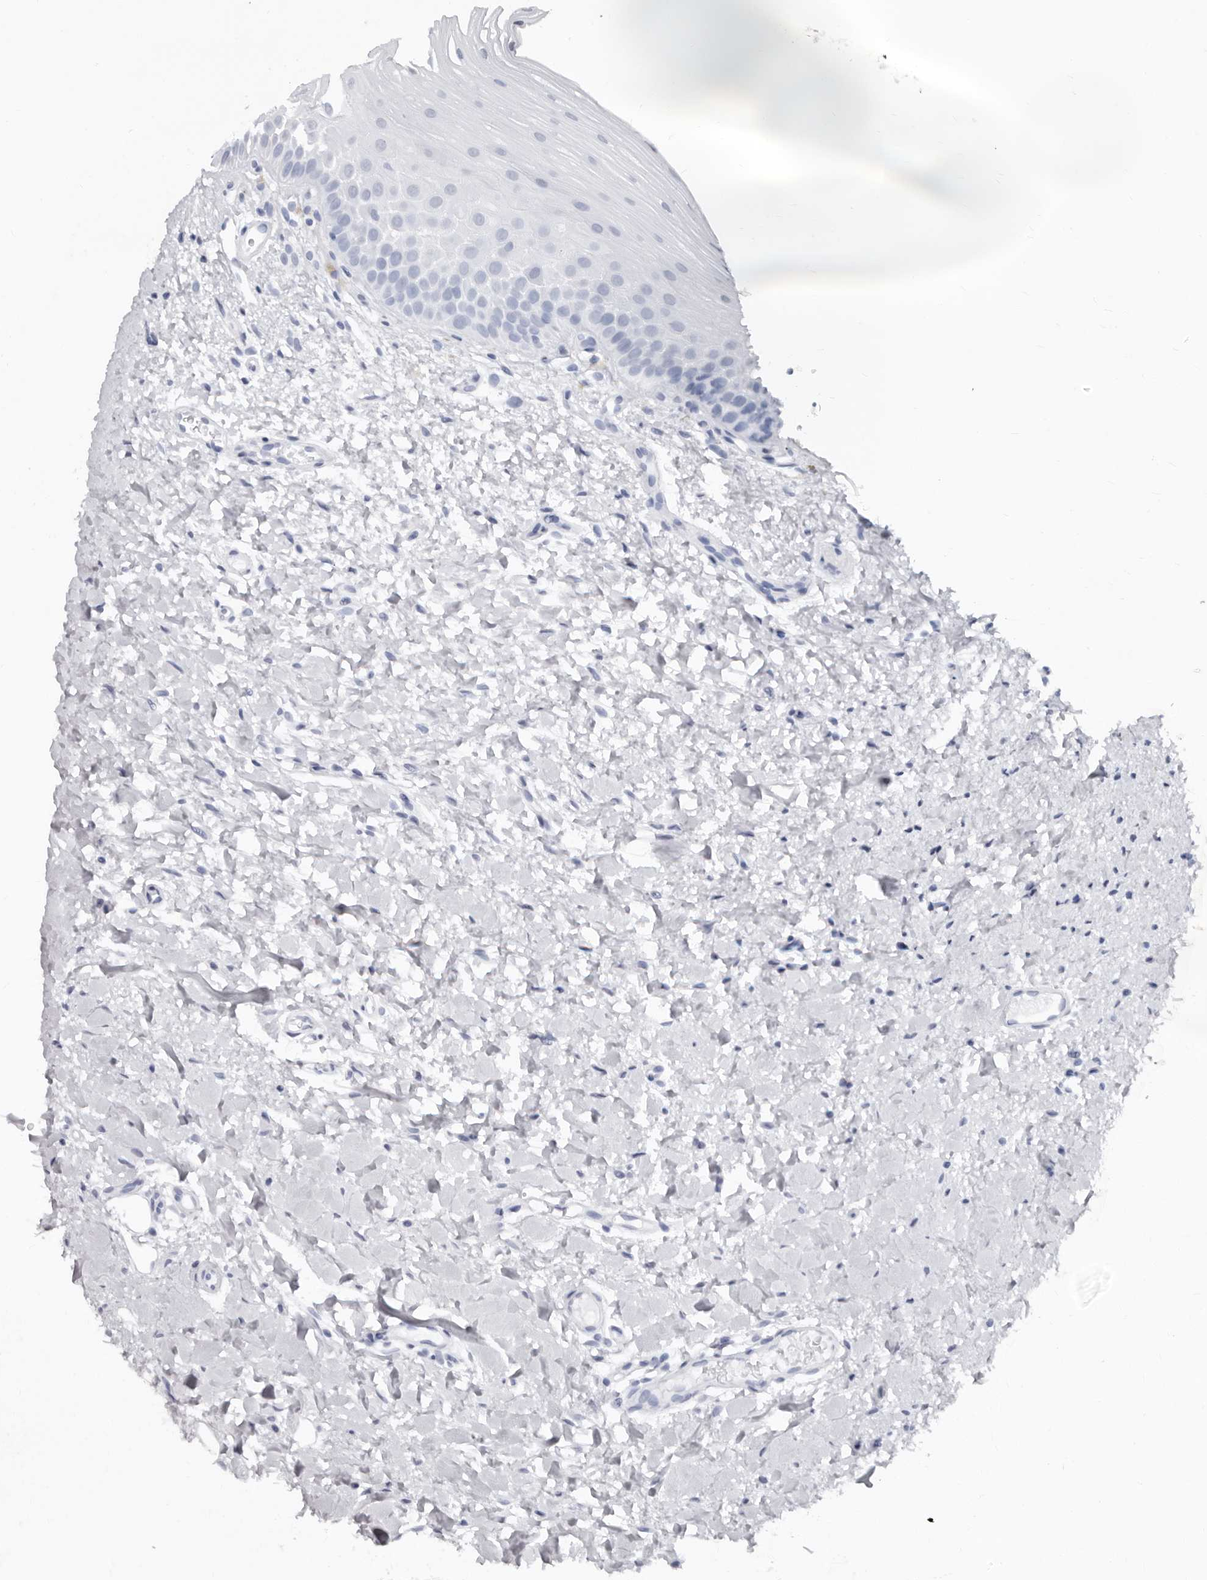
{"staining": {"intensity": "moderate", "quantity": "25%-75%", "location": "nuclear"}, "tissue": "oral mucosa", "cell_type": "Squamous epithelial cells", "image_type": "normal", "snomed": [{"axis": "morphology", "description": "Normal tissue, NOS"}, {"axis": "topography", "description": "Oral tissue"}], "caption": "A photomicrograph of oral mucosa stained for a protein reveals moderate nuclear brown staining in squamous epithelial cells. Using DAB (brown) and hematoxylin (blue) stains, captured at high magnification using brightfield microscopy.", "gene": "ATF5", "patient": {"sex": "female", "age": 56}}